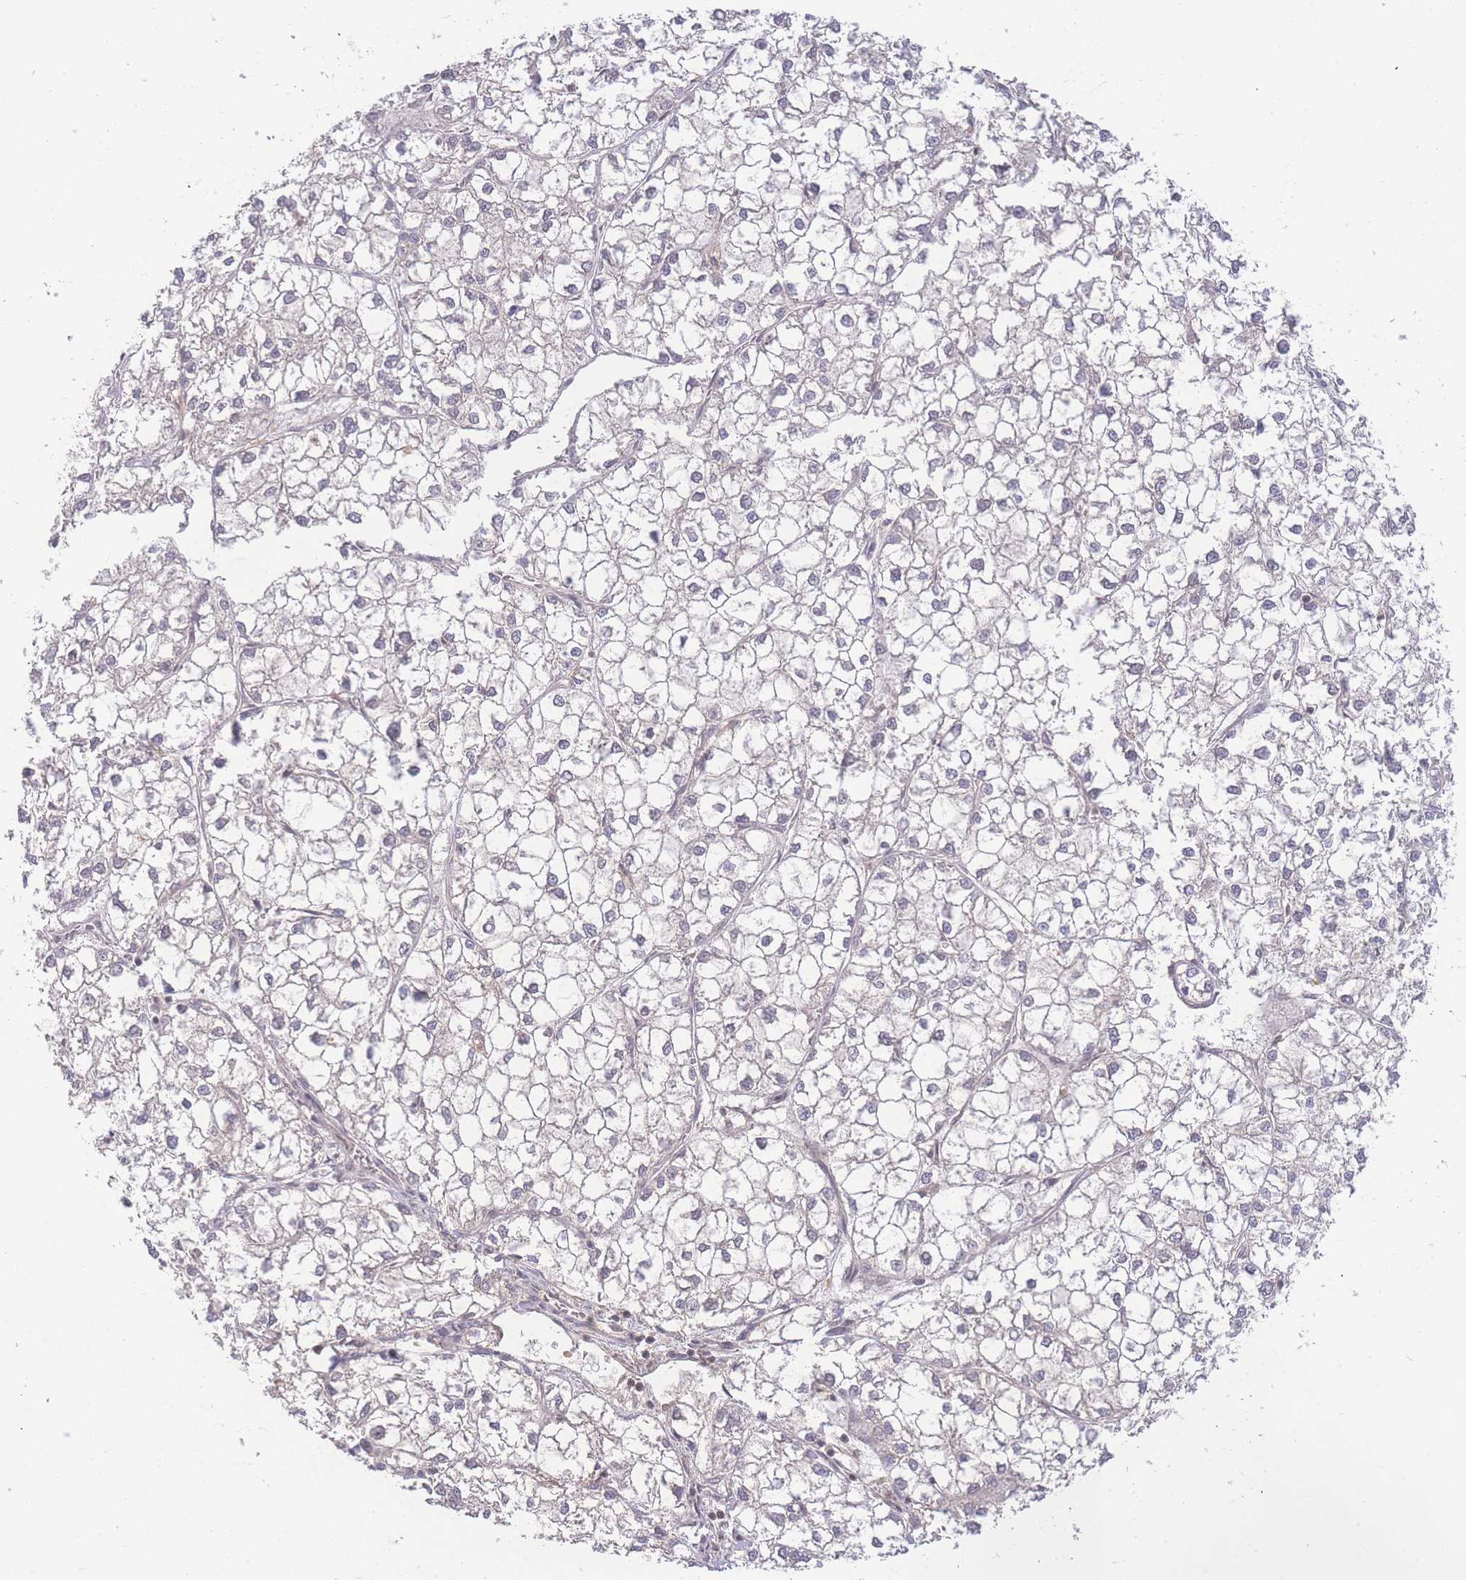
{"staining": {"intensity": "negative", "quantity": "none", "location": "none"}, "tissue": "liver cancer", "cell_type": "Tumor cells", "image_type": "cancer", "snomed": [{"axis": "morphology", "description": "Carcinoma, Hepatocellular, NOS"}, {"axis": "topography", "description": "Liver"}], "caption": "High power microscopy photomicrograph of an immunohistochemistry photomicrograph of hepatocellular carcinoma (liver), revealing no significant positivity in tumor cells. (Stains: DAB (3,3'-diaminobenzidine) immunohistochemistry with hematoxylin counter stain, Microscopy: brightfield microscopy at high magnification).", "gene": "RAVER1", "patient": {"sex": "female", "age": 43}}